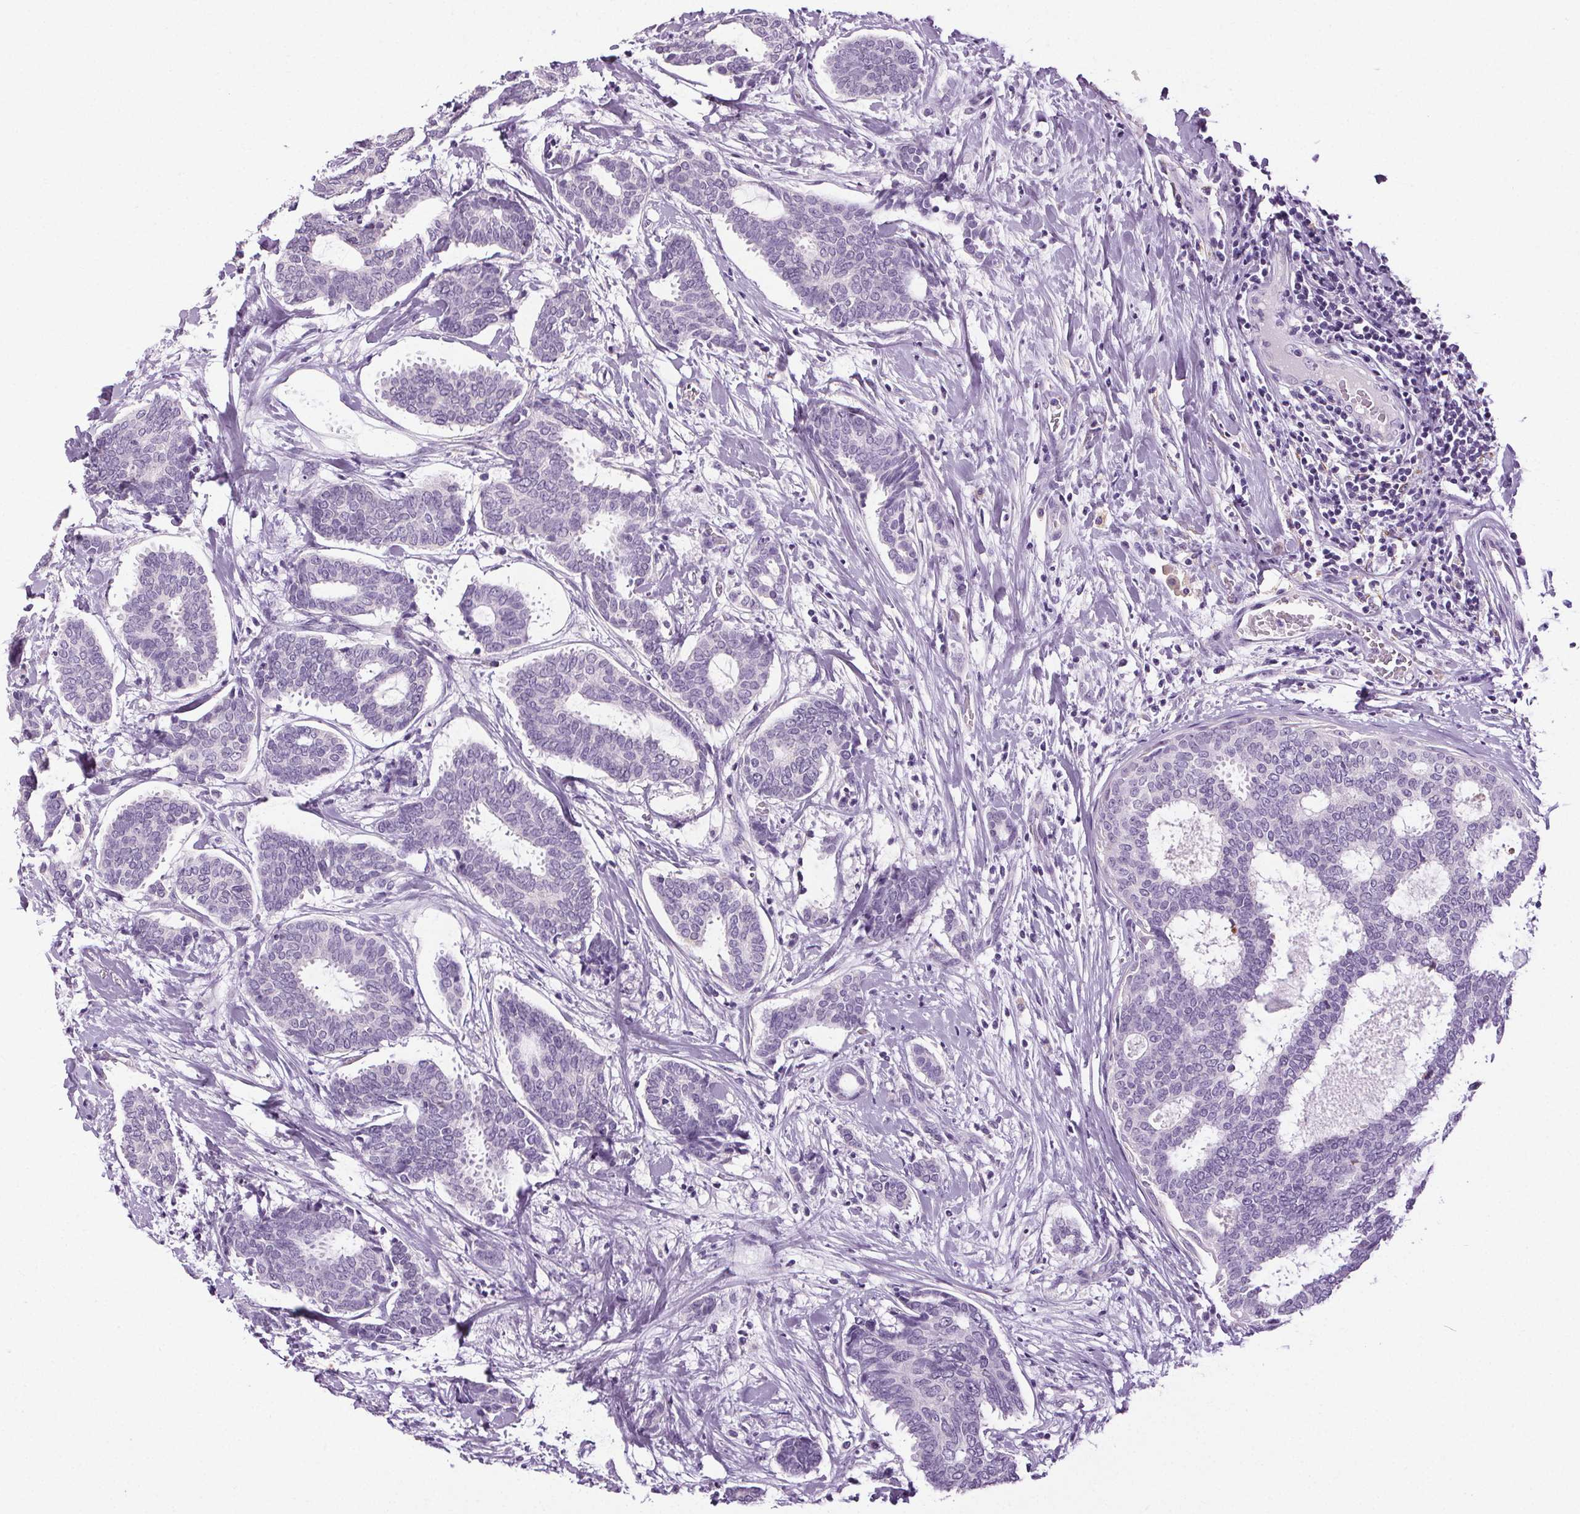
{"staining": {"intensity": "negative", "quantity": "none", "location": "none"}, "tissue": "breast cancer", "cell_type": "Tumor cells", "image_type": "cancer", "snomed": [{"axis": "morphology", "description": "Intraductal carcinoma, in situ"}, {"axis": "morphology", "description": "Duct carcinoma"}, {"axis": "morphology", "description": "Lobular carcinoma, in situ"}, {"axis": "topography", "description": "Breast"}], "caption": "Immunohistochemistry photomicrograph of neoplastic tissue: human breast cancer stained with DAB displays no significant protein staining in tumor cells.", "gene": "GPIHBP1", "patient": {"sex": "female", "age": 44}}